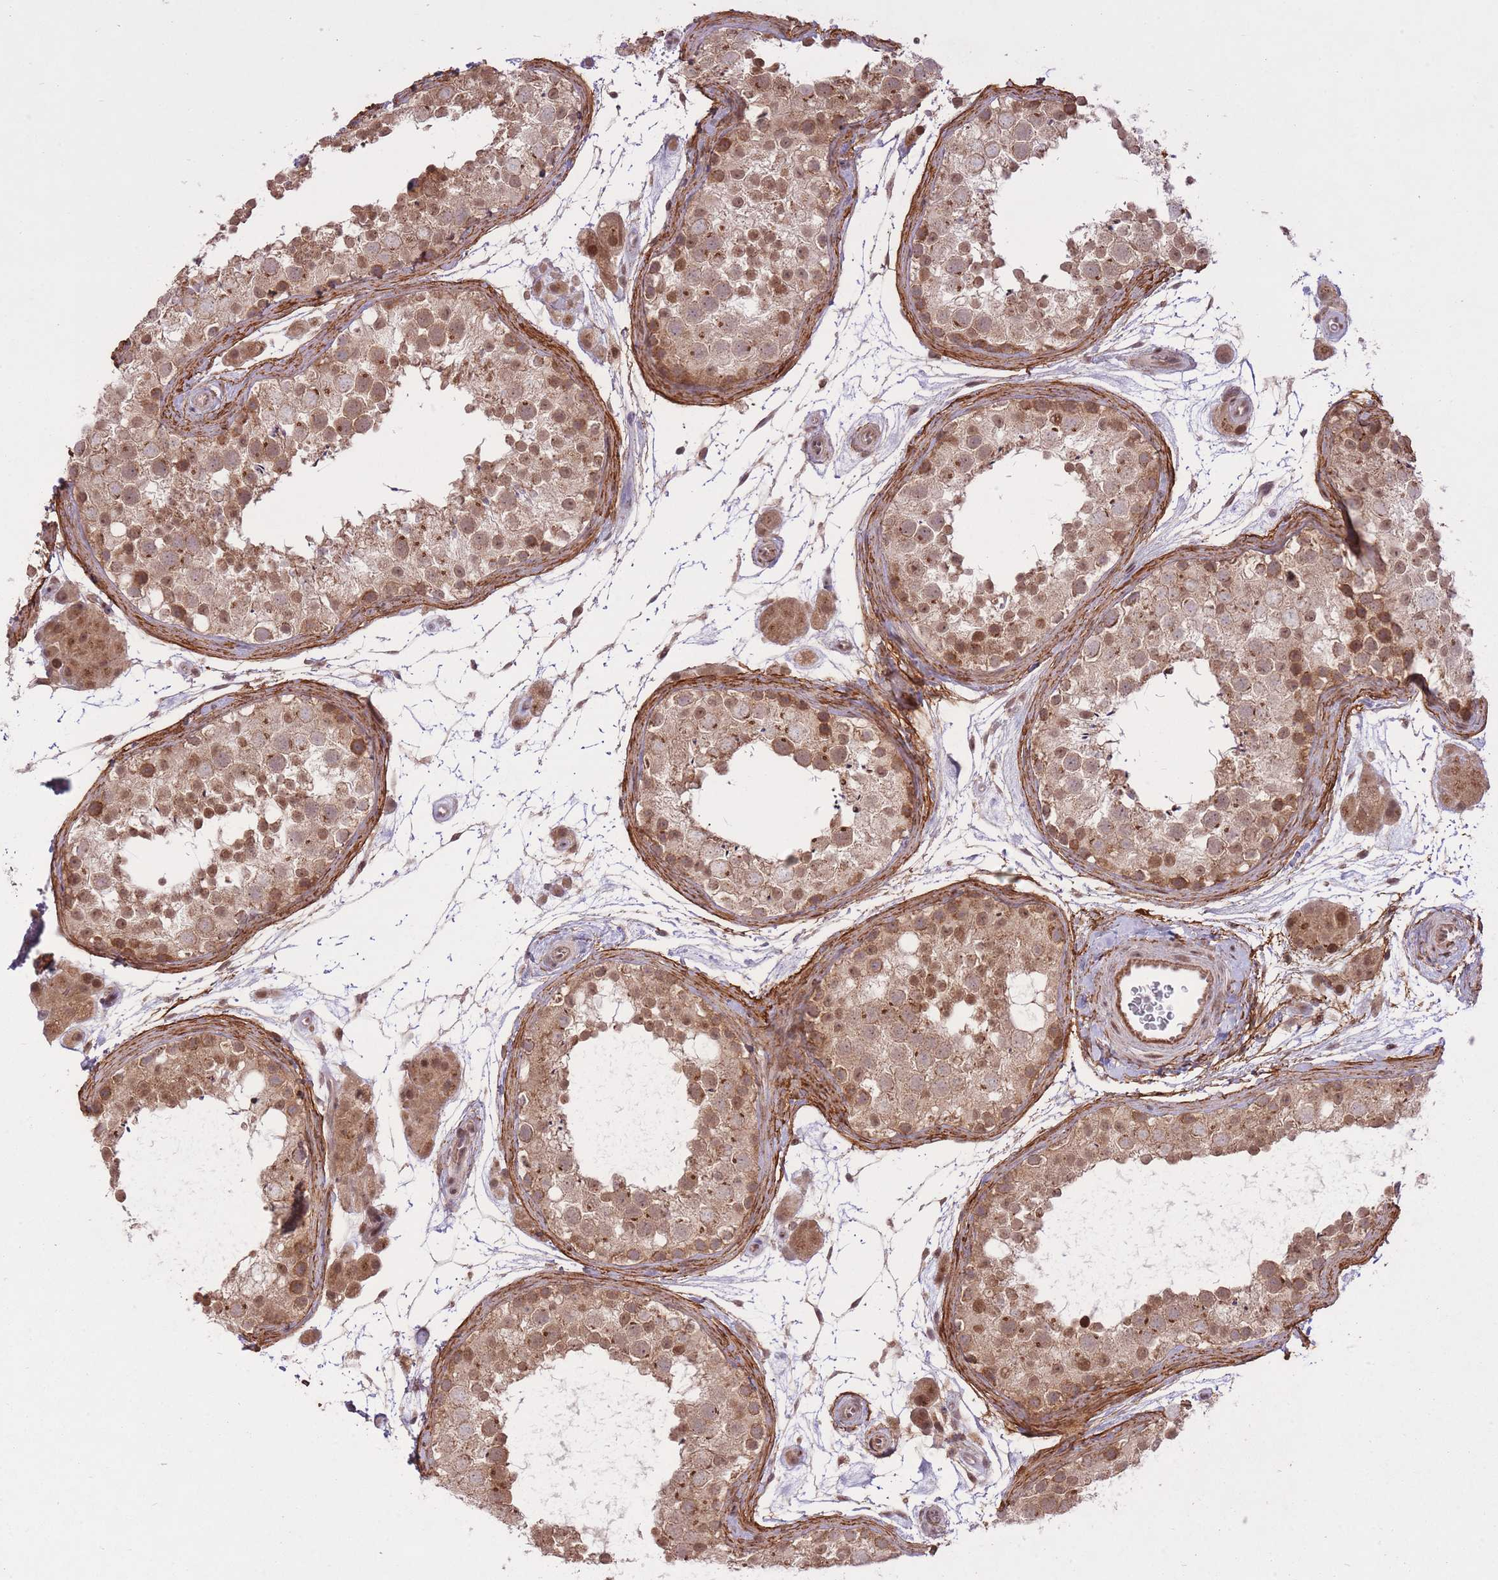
{"staining": {"intensity": "moderate", "quantity": ">75%", "location": "cytoplasmic/membranous,nuclear"}, "tissue": "testis", "cell_type": "Cells in seminiferous ducts", "image_type": "normal", "snomed": [{"axis": "morphology", "description": "Normal tissue, NOS"}, {"axis": "topography", "description": "Testis"}], "caption": "Testis stained with IHC shows moderate cytoplasmic/membranous,nuclear staining in about >75% of cells in seminiferous ducts. (brown staining indicates protein expression, while blue staining denotes nuclei).", "gene": "ZNF391", "patient": {"sex": "male", "age": 41}}